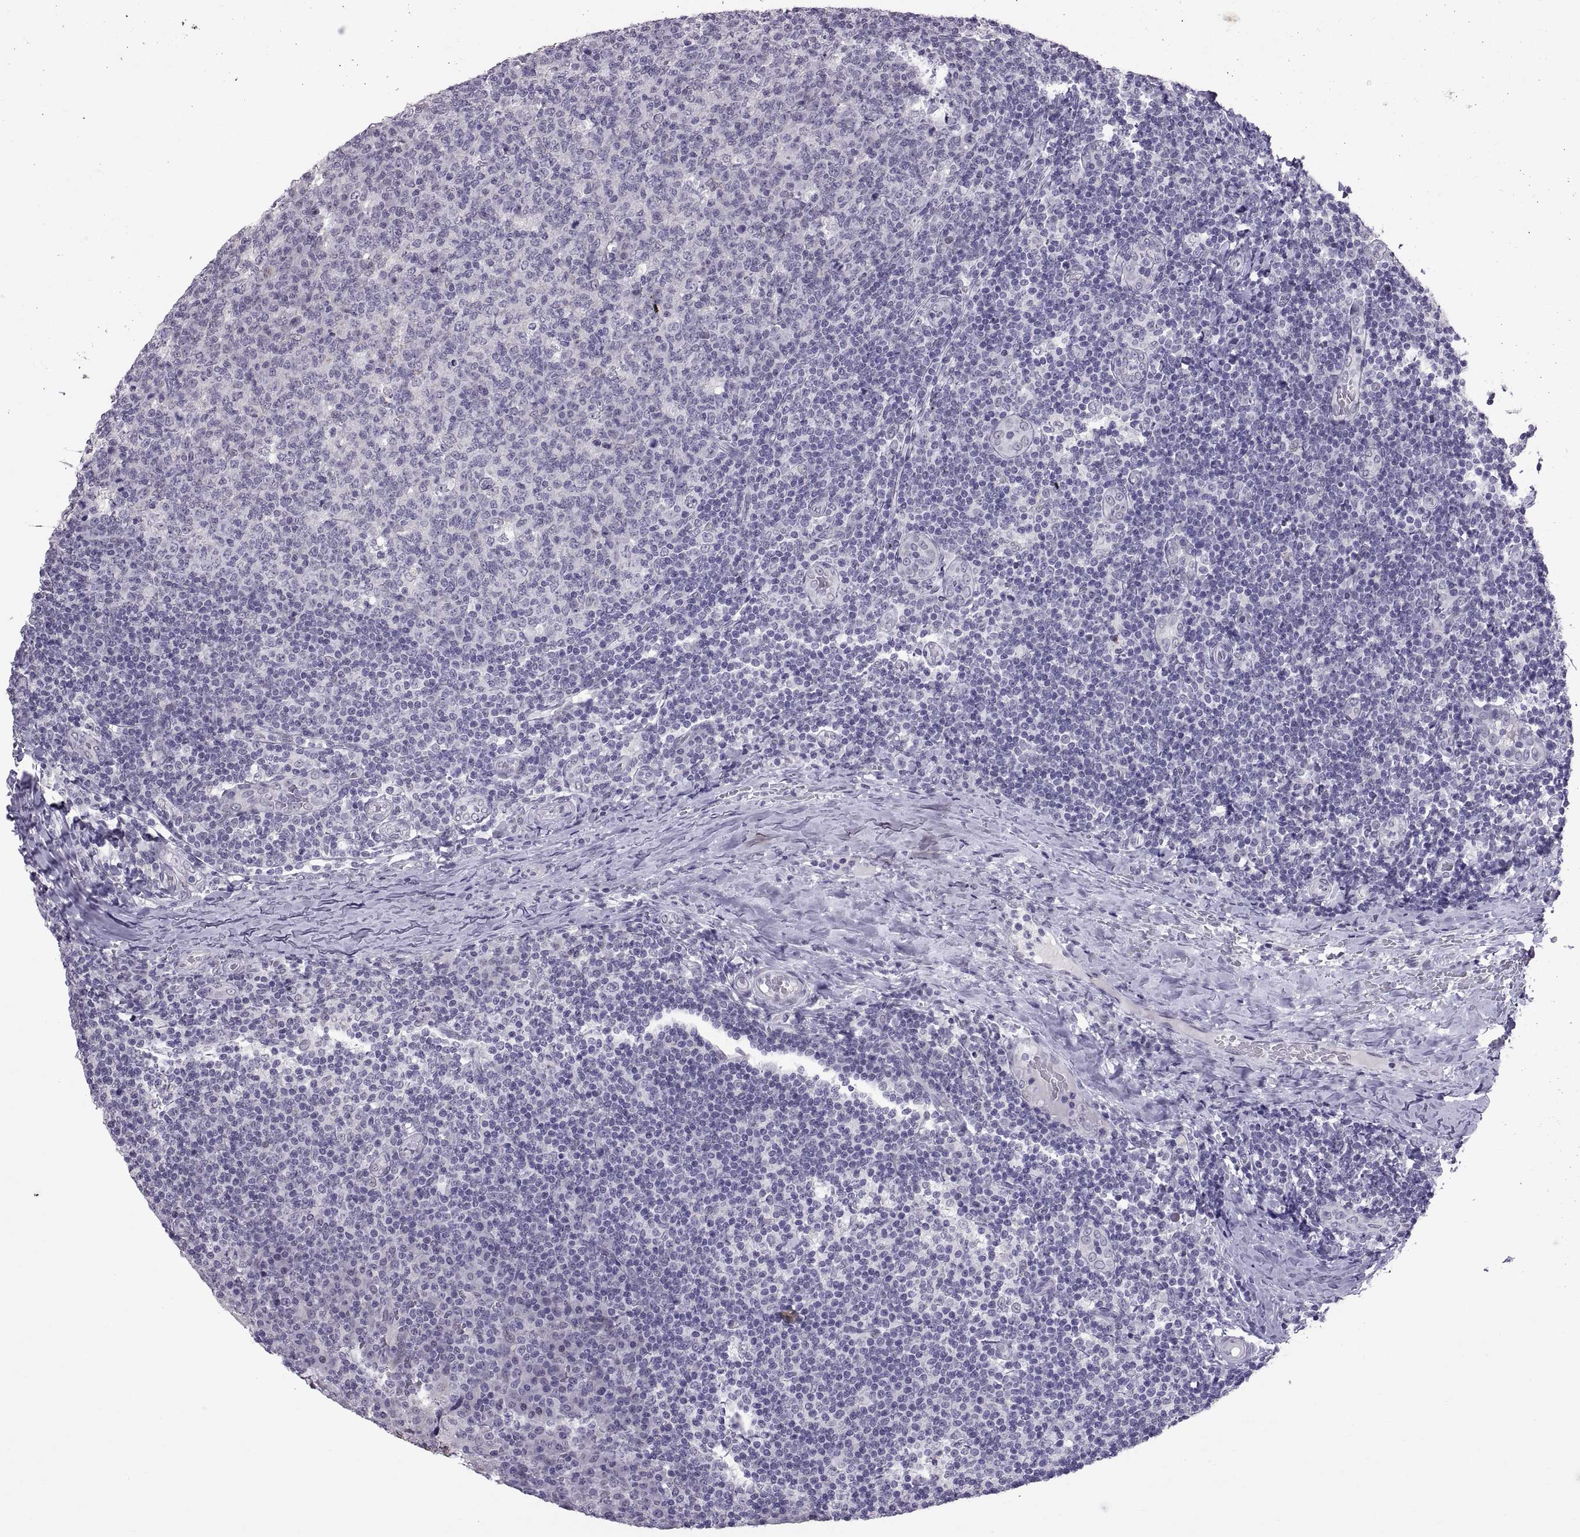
{"staining": {"intensity": "negative", "quantity": "none", "location": "none"}, "tissue": "tonsil", "cell_type": "Germinal center cells", "image_type": "normal", "snomed": [{"axis": "morphology", "description": "Normal tissue, NOS"}, {"axis": "topography", "description": "Tonsil"}], "caption": "Germinal center cells show no significant protein positivity in unremarkable tonsil. (DAB (3,3'-diaminobenzidine) immunohistochemistry (IHC) with hematoxylin counter stain).", "gene": "KRT77", "patient": {"sex": "male", "age": 17}}